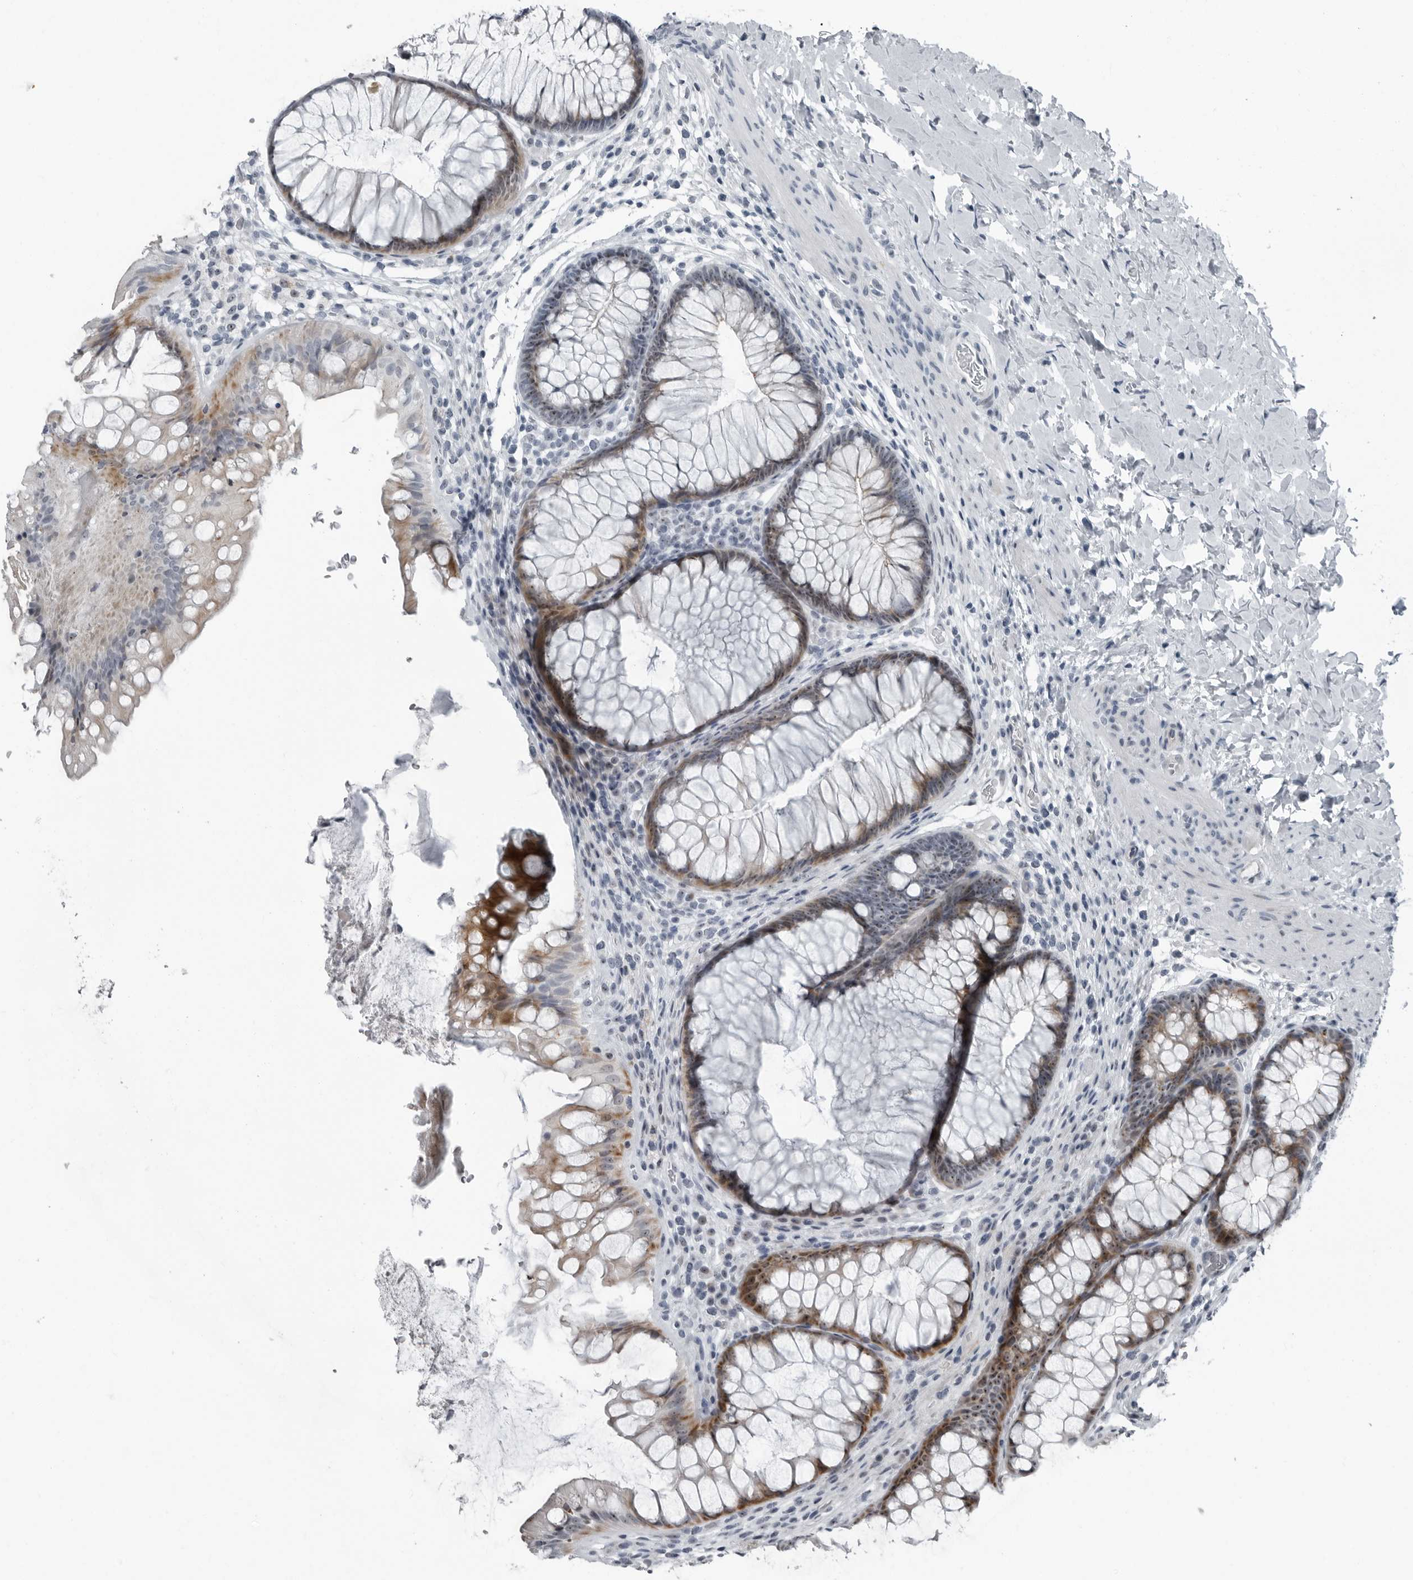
{"staining": {"intensity": "negative", "quantity": "none", "location": "none"}, "tissue": "colon", "cell_type": "Endothelial cells", "image_type": "normal", "snomed": [{"axis": "morphology", "description": "Normal tissue, NOS"}, {"axis": "topography", "description": "Colon"}], "caption": "The IHC photomicrograph has no significant expression in endothelial cells of colon. (IHC, brightfield microscopy, high magnification).", "gene": "PDCD11", "patient": {"sex": "female", "age": 62}}